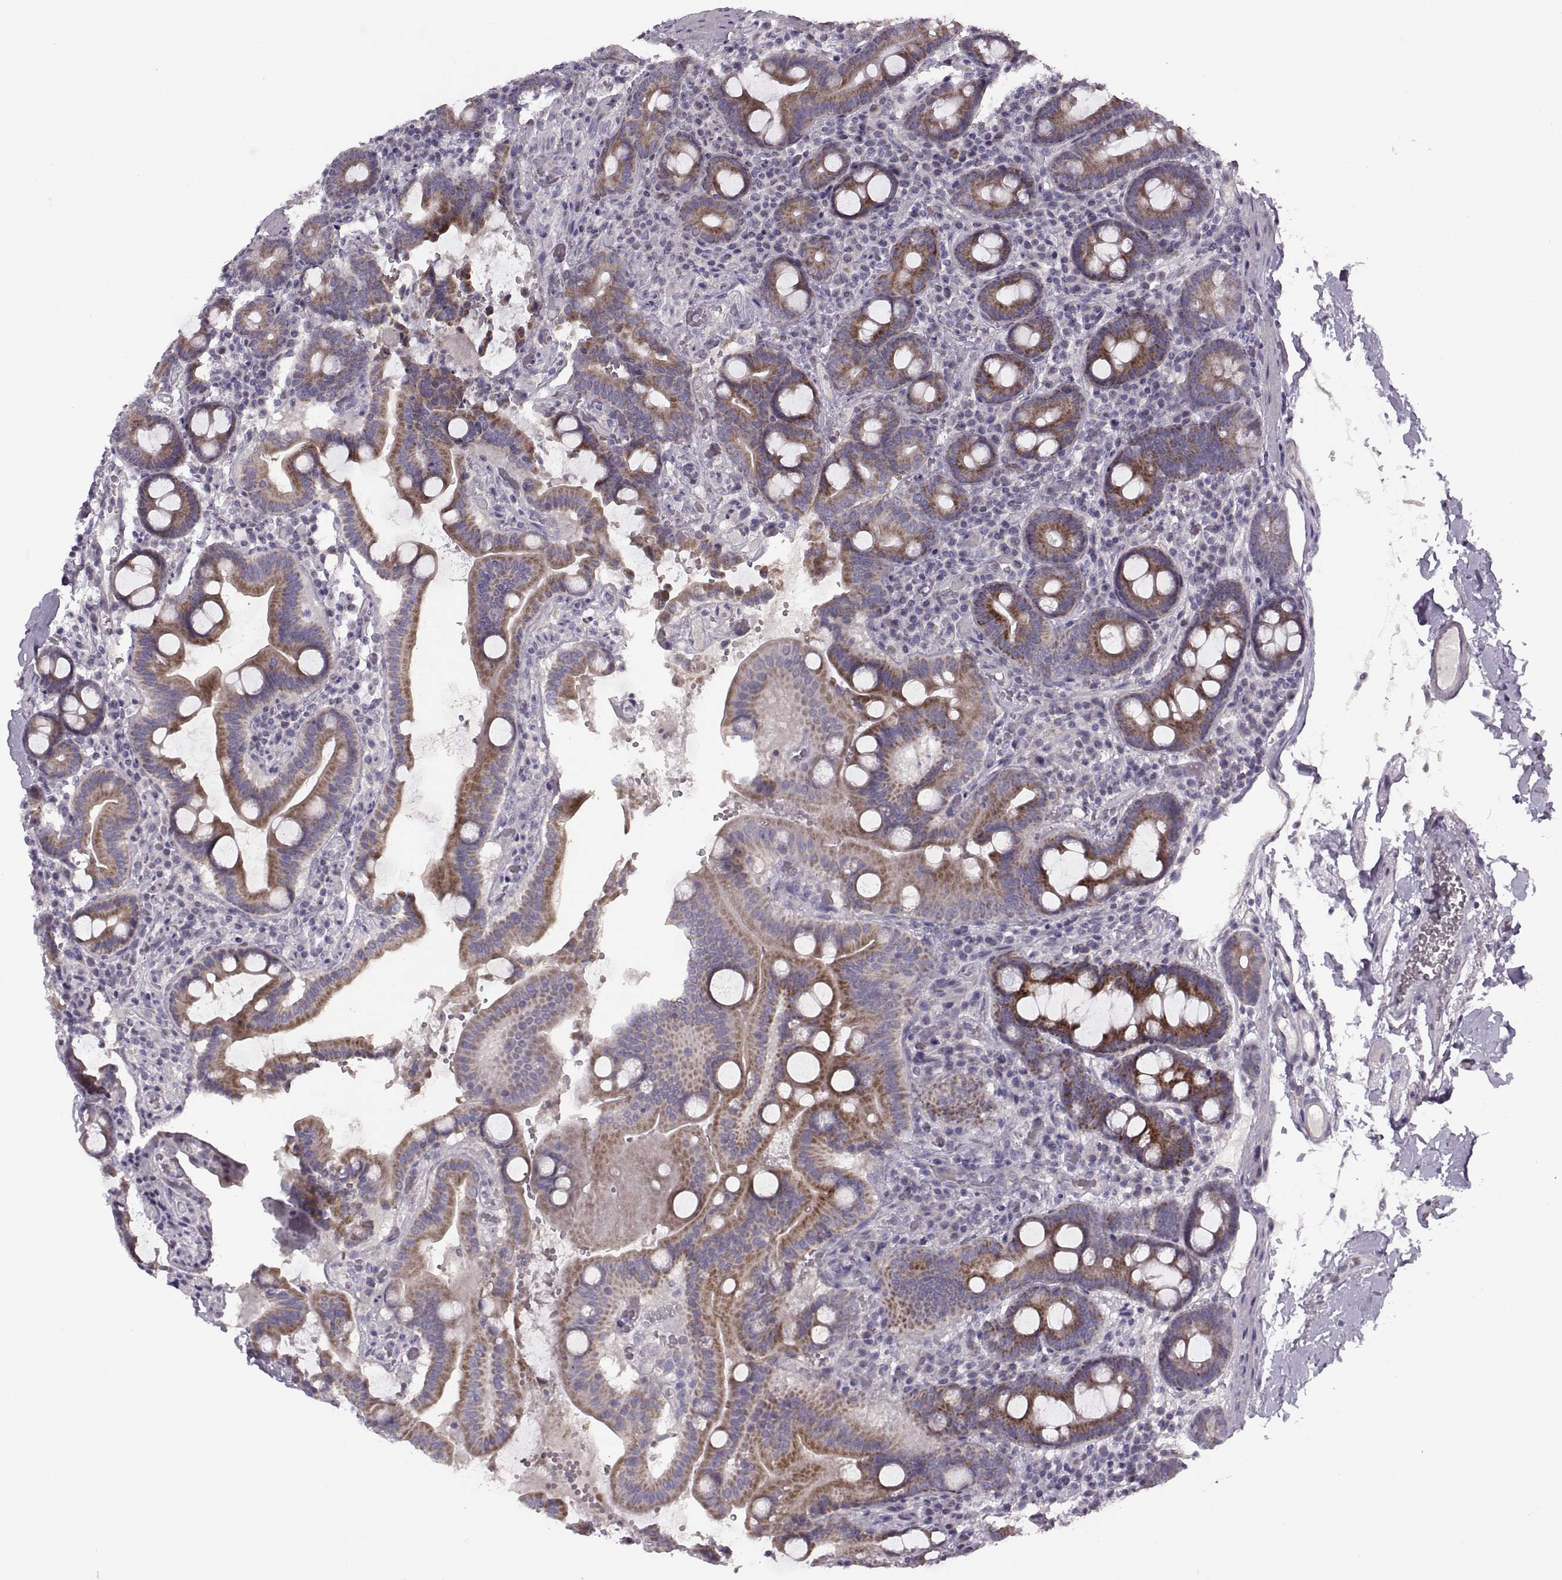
{"staining": {"intensity": "moderate", "quantity": ">75%", "location": "cytoplasmic/membranous"}, "tissue": "duodenum", "cell_type": "Glandular cells", "image_type": "normal", "snomed": [{"axis": "morphology", "description": "Normal tissue, NOS"}, {"axis": "topography", "description": "Duodenum"}], "caption": "High-power microscopy captured an immunohistochemistry micrograph of unremarkable duodenum, revealing moderate cytoplasmic/membranous positivity in about >75% of glandular cells.", "gene": "PIERCE1", "patient": {"sex": "male", "age": 59}}